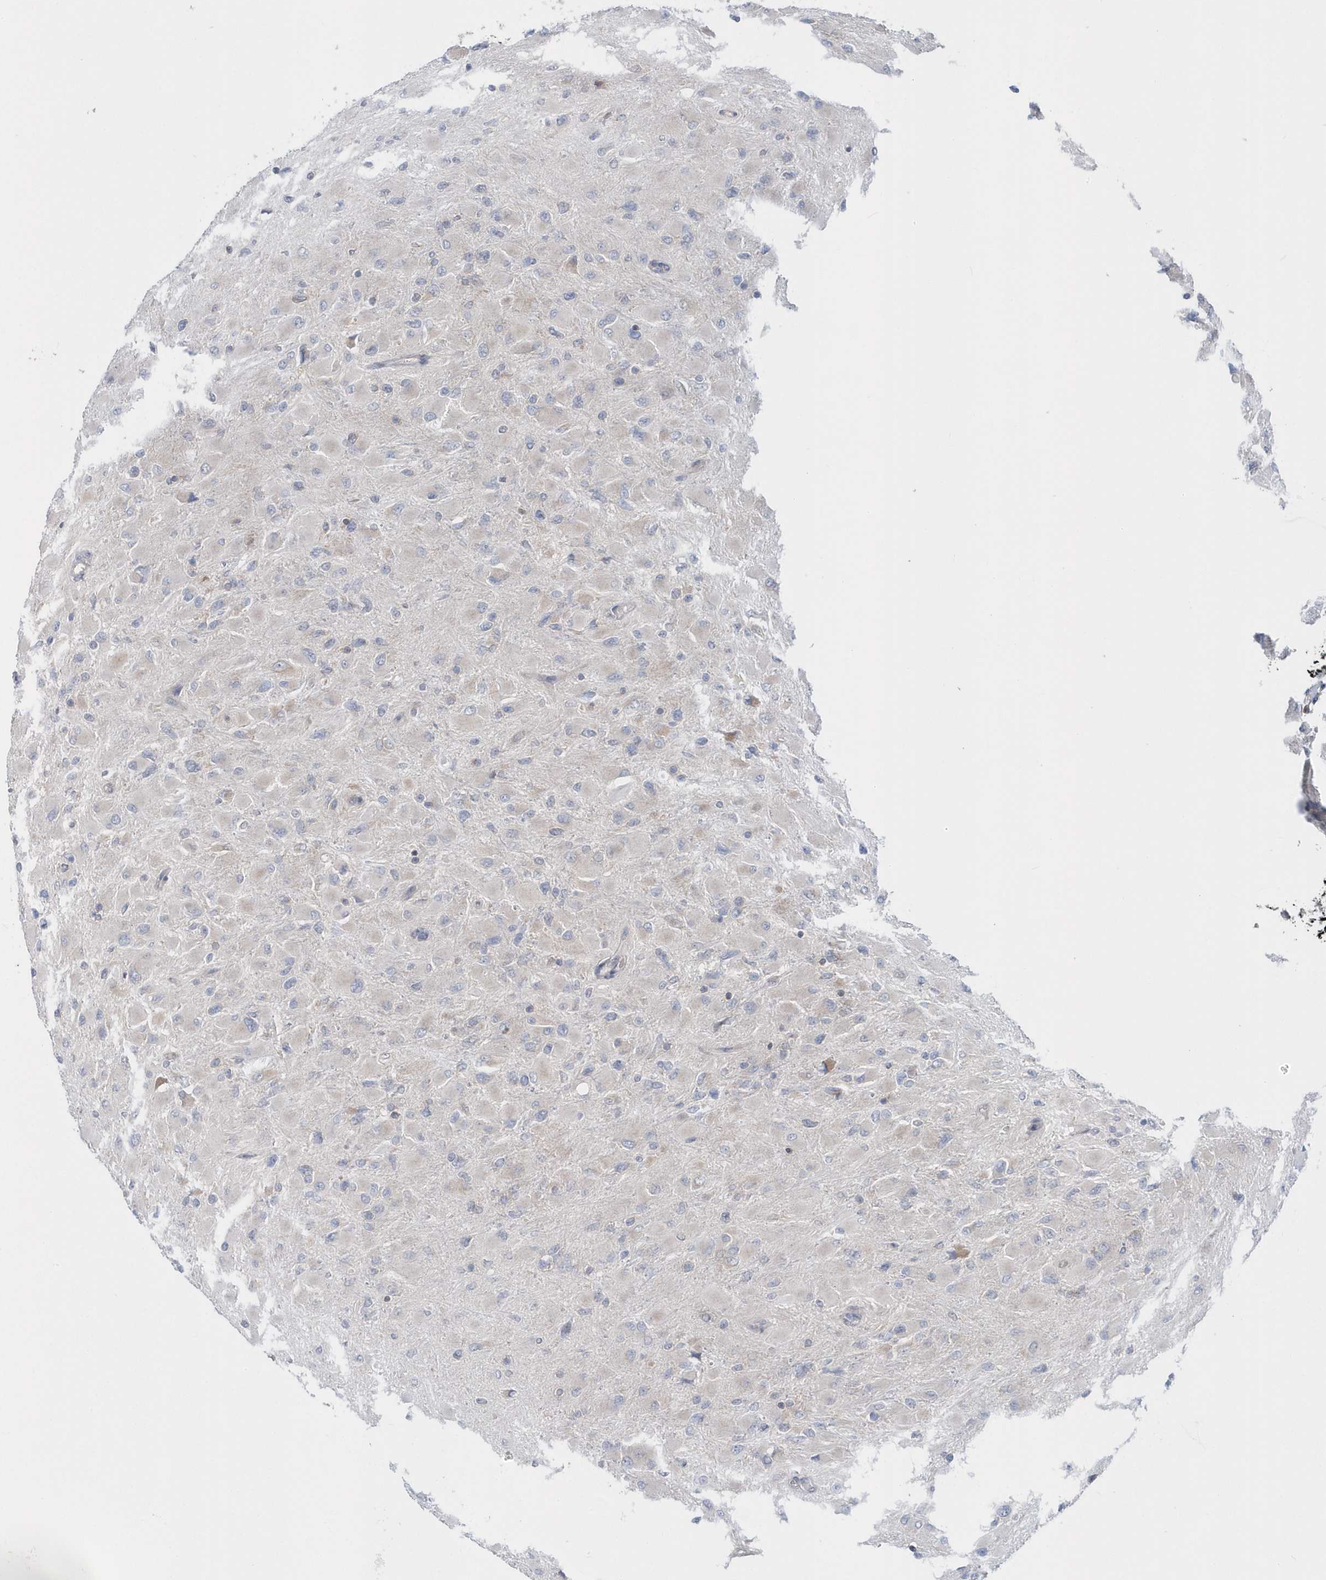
{"staining": {"intensity": "negative", "quantity": "none", "location": "none"}, "tissue": "glioma", "cell_type": "Tumor cells", "image_type": "cancer", "snomed": [{"axis": "morphology", "description": "Glioma, malignant, High grade"}, {"axis": "topography", "description": "Cerebral cortex"}], "caption": "Malignant high-grade glioma stained for a protein using IHC displays no expression tumor cells.", "gene": "EIF3C", "patient": {"sex": "female", "age": 36}}